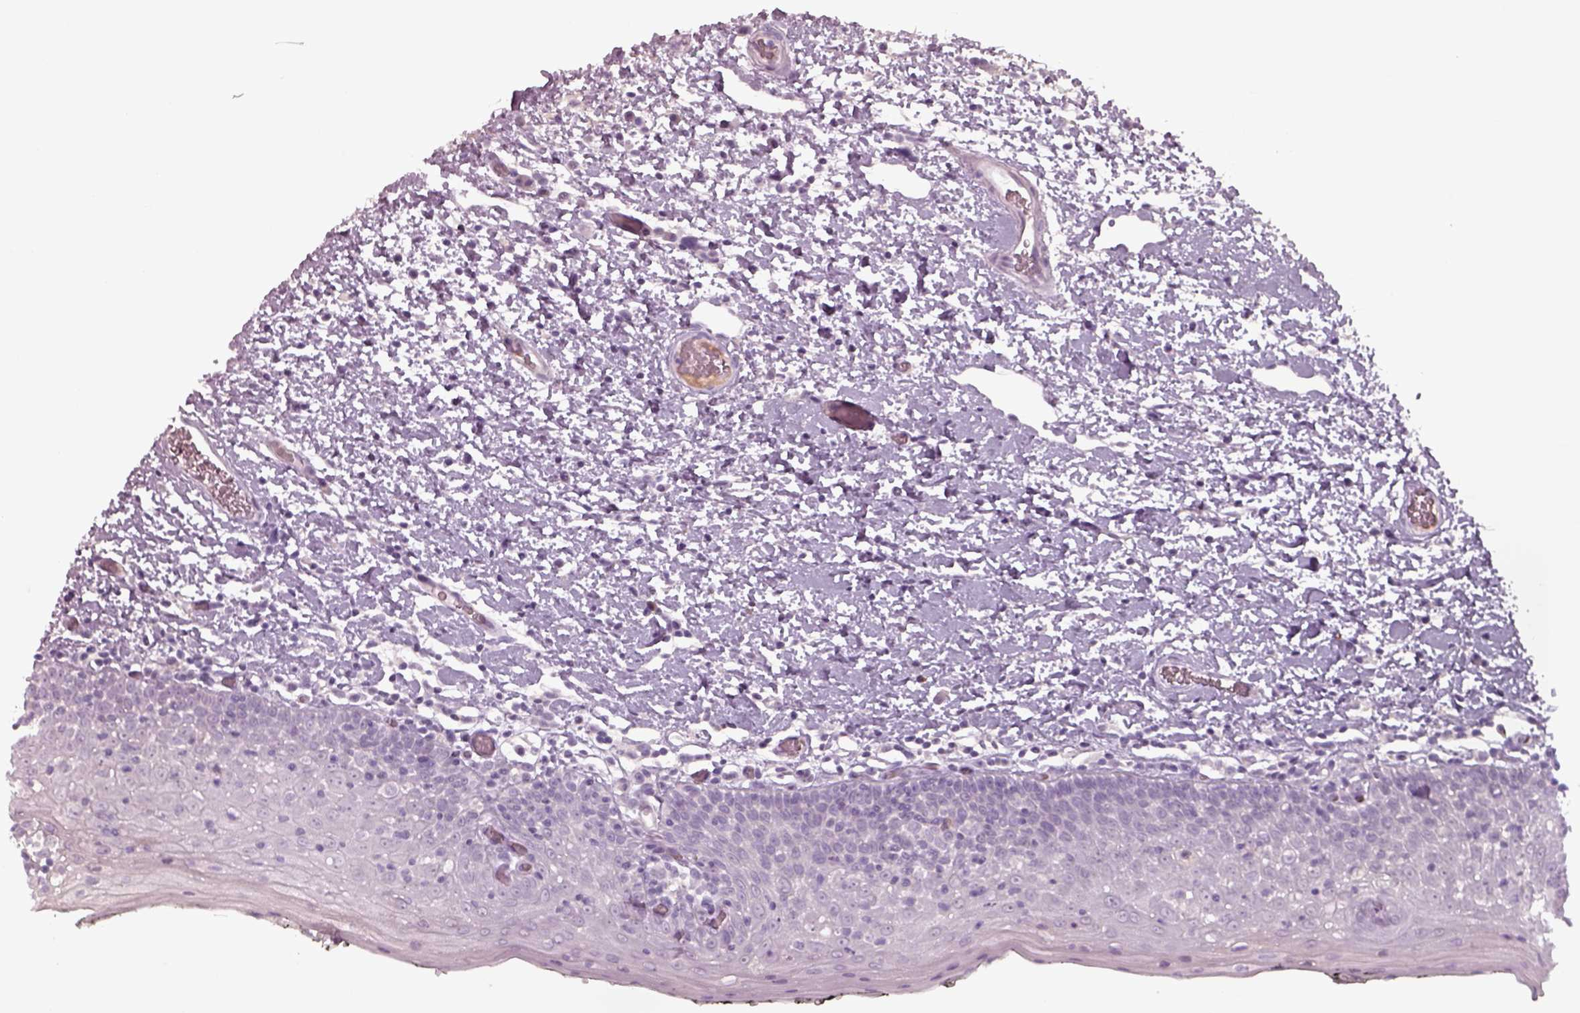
{"staining": {"intensity": "negative", "quantity": "none", "location": "none"}, "tissue": "oral mucosa", "cell_type": "Squamous epithelial cells", "image_type": "normal", "snomed": [{"axis": "morphology", "description": "Normal tissue, NOS"}, {"axis": "morphology", "description": "Squamous cell carcinoma, NOS"}, {"axis": "topography", "description": "Oral tissue"}, {"axis": "topography", "description": "Head-Neck"}], "caption": "Immunohistochemistry (IHC) photomicrograph of benign oral mucosa stained for a protein (brown), which displays no staining in squamous epithelial cells. The staining was performed using DAB (3,3'-diaminobenzidine) to visualize the protein expression in brown, while the nuclei were stained in blue with hematoxylin (Magnification: 20x).", "gene": "SEPTIN14", "patient": {"sex": "male", "age": 69}}